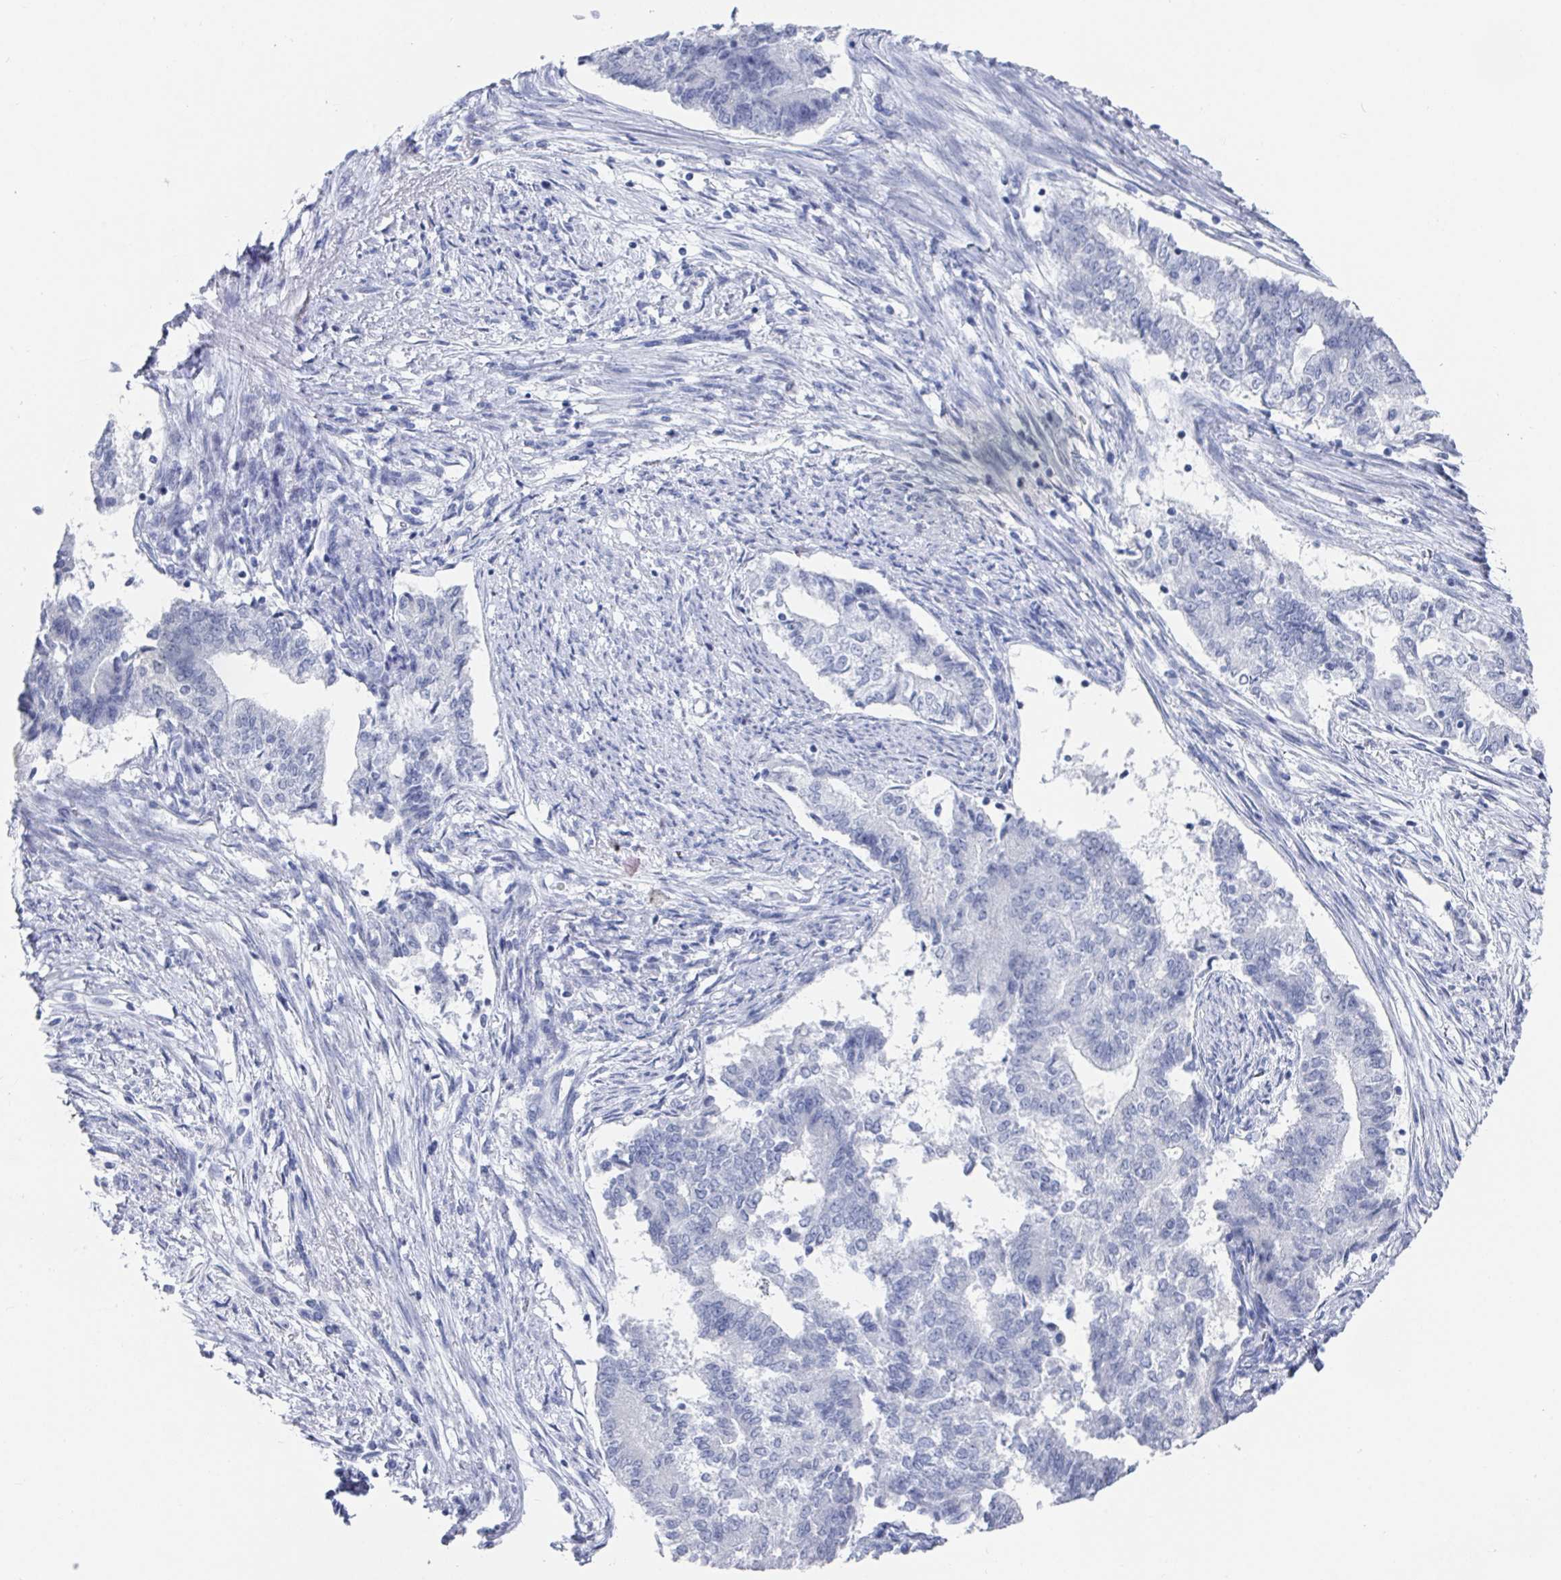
{"staining": {"intensity": "negative", "quantity": "none", "location": "none"}, "tissue": "endometrial cancer", "cell_type": "Tumor cells", "image_type": "cancer", "snomed": [{"axis": "morphology", "description": "Adenocarcinoma, NOS"}, {"axis": "topography", "description": "Endometrium"}], "caption": "Tumor cells show no significant protein staining in endometrial adenocarcinoma.", "gene": "CAMKV", "patient": {"sex": "female", "age": 65}}